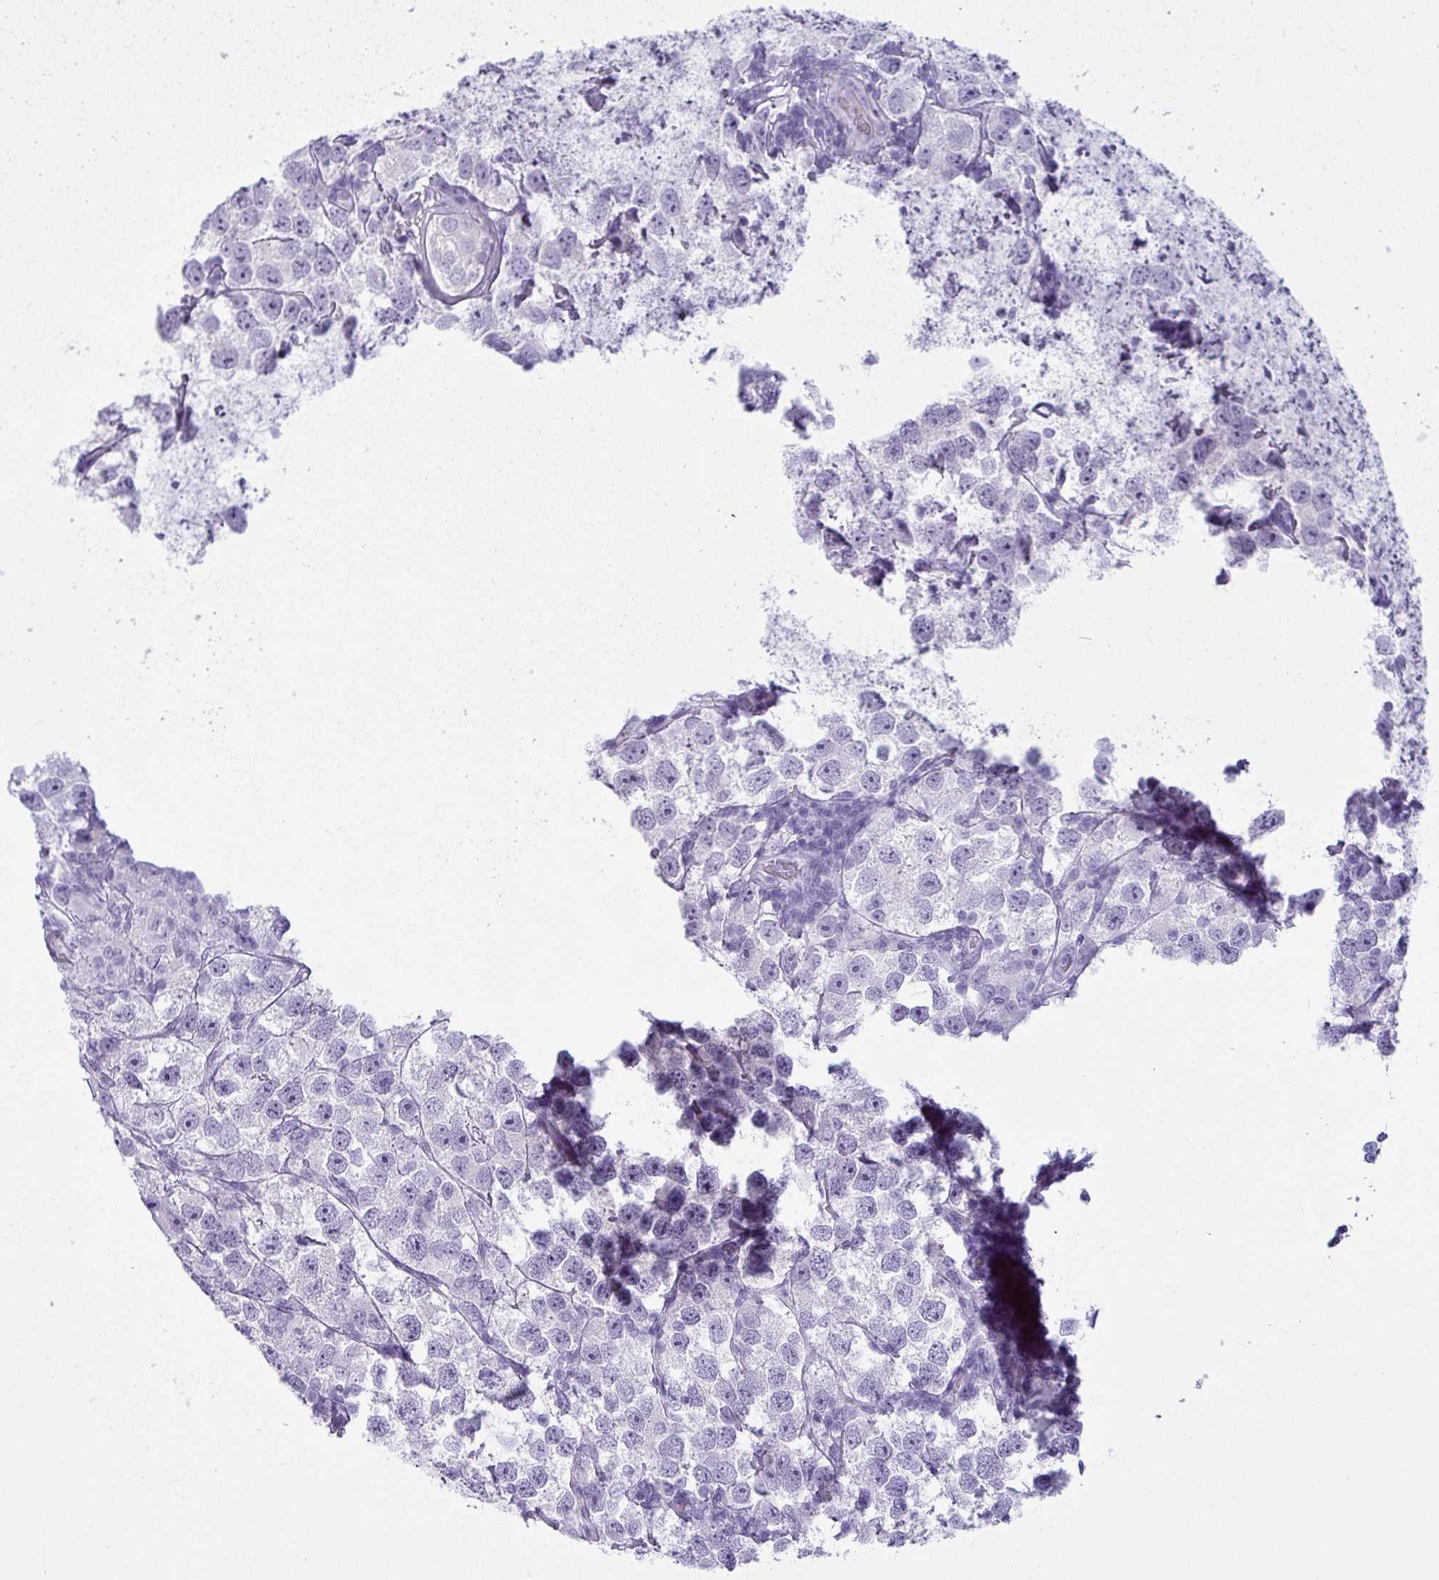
{"staining": {"intensity": "negative", "quantity": "none", "location": "none"}, "tissue": "testis cancer", "cell_type": "Tumor cells", "image_type": "cancer", "snomed": [{"axis": "morphology", "description": "Seminoma, NOS"}, {"axis": "topography", "description": "Testis"}], "caption": "IHC photomicrograph of neoplastic tissue: human testis cancer (seminoma) stained with DAB displays no significant protein expression in tumor cells.", "gene": "CDH16", "patient": {"sex": "male", "age": 26}}